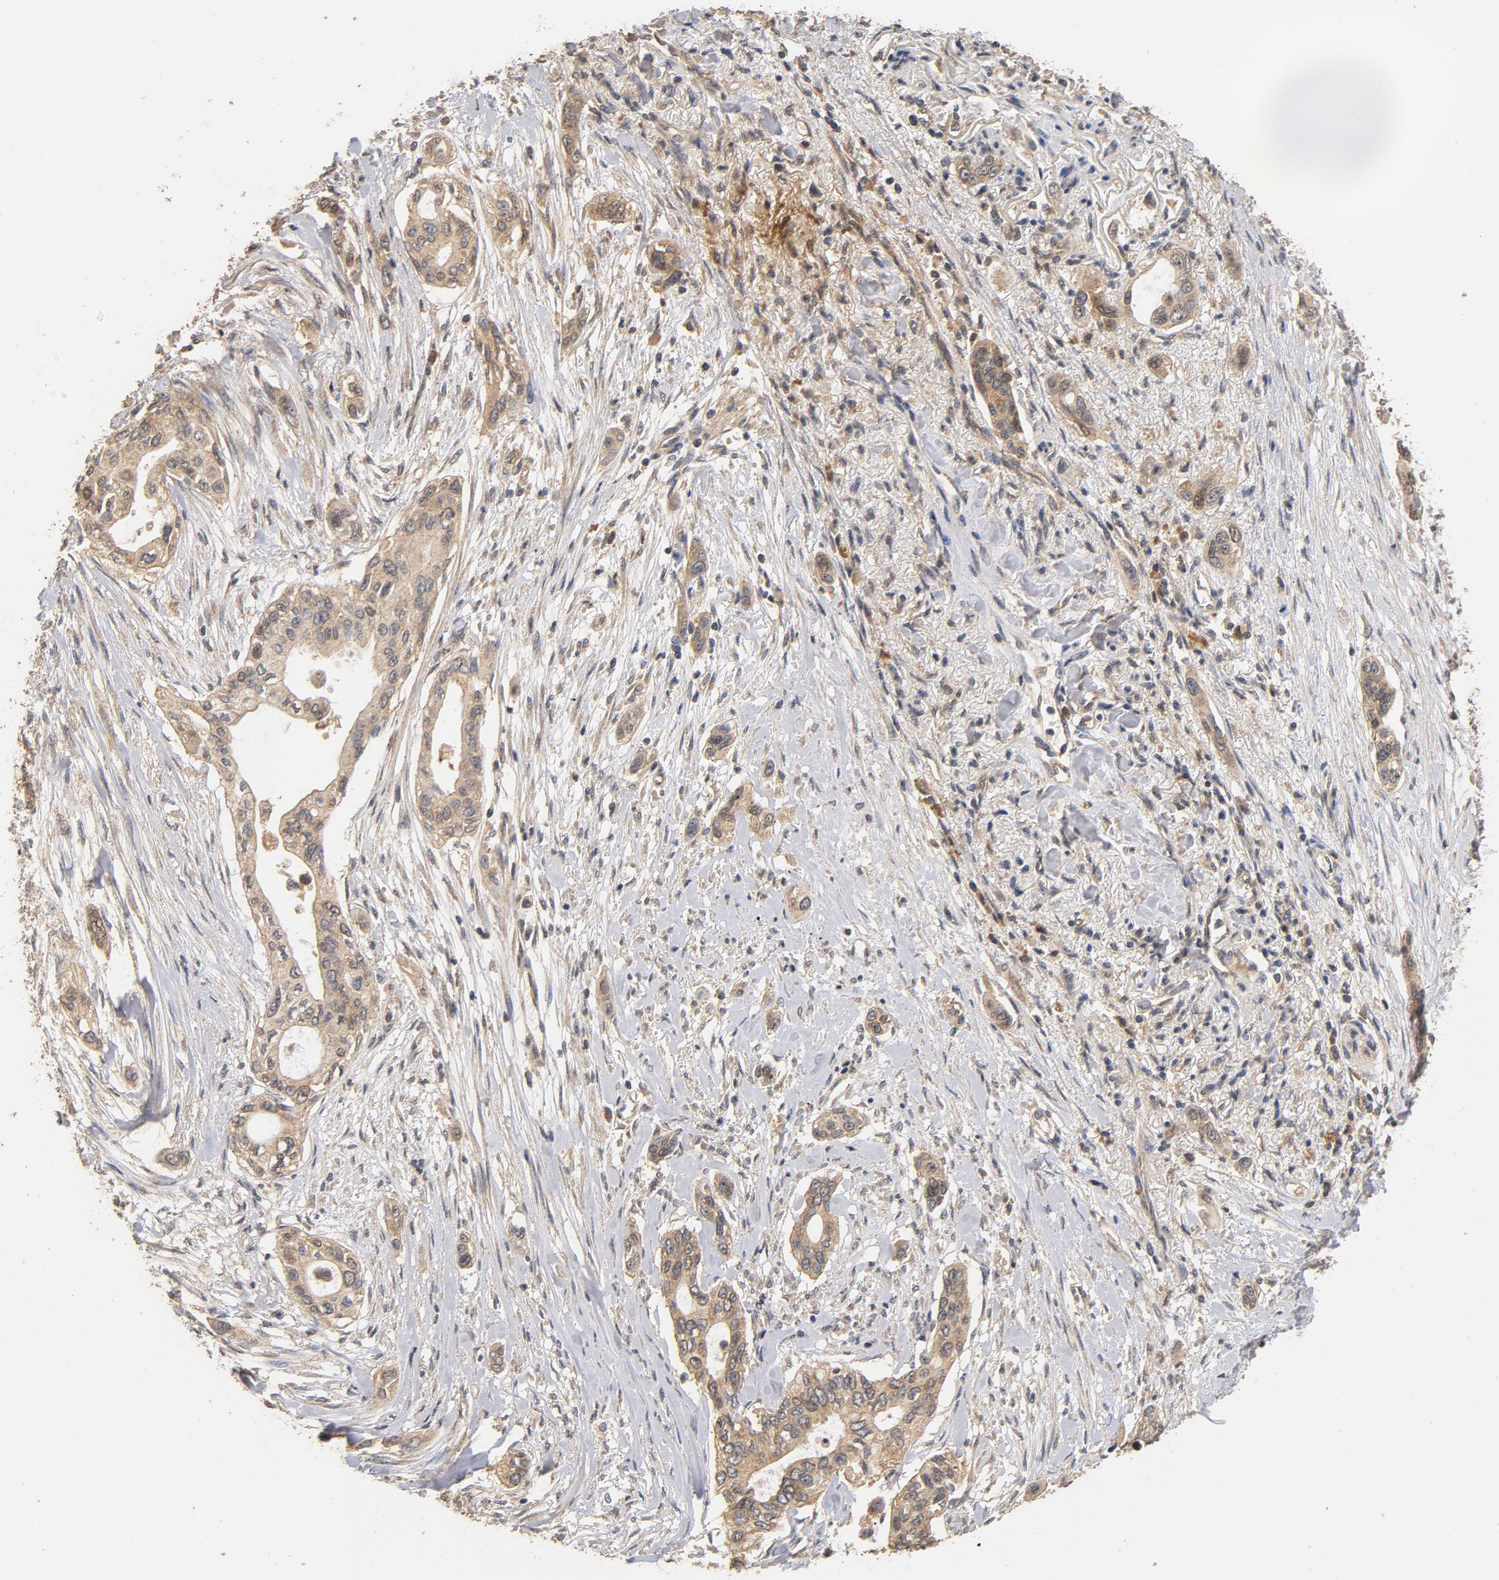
{"staining": {"intensity": "moderate", "quantity": ">75%", "location": "cytoplasmic/membranous"}, "tissue": "pancreatic cancer", "cell_type": "Tumor cells", "image_type": "cancer", "snomed": [{"axis": "morphology", "description": "Adenocarcinoma, NOS"}, {"axis": "topography", "description": "Pancreas"}], "caption": "A high-resolution micrograph shows immunohistochemistry (IHC) staining of adenocarcinoma (pancreatic), which demonstrates moderate cytoplasmic/membranous expression in approximately >75% of tumor cells.", "gene": "DDX6", "patient": {"sex": "female", "age": 60}}